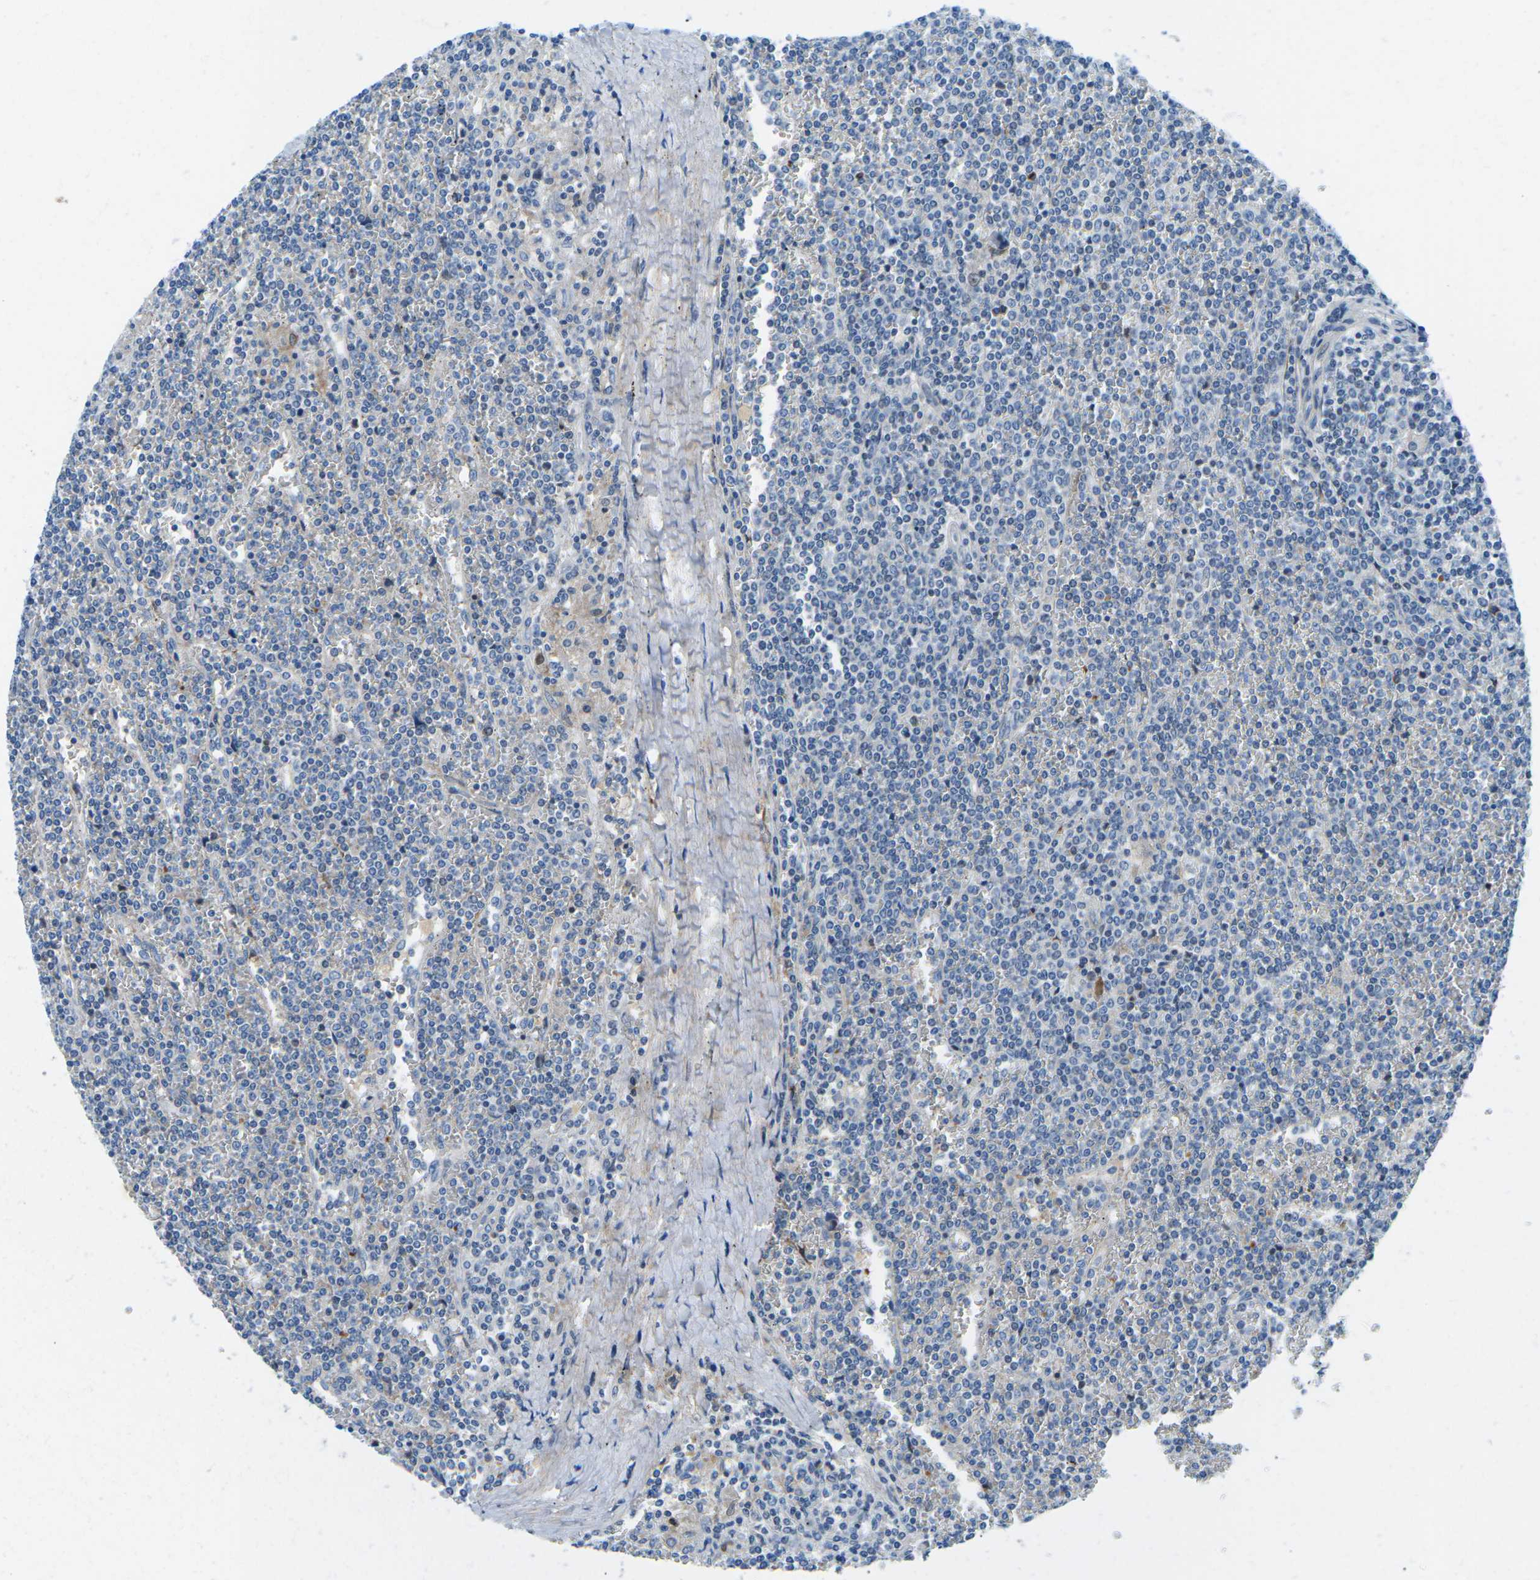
{"staining": {"intensity": "negative", "quantity": "none", "location": "none"}, "tissue": "lymphoma", "cell_type": "Tumor cells", "image_type": "cancer", "snomed": [{"axis": "morphology", "description": "Malignant lymphoma, non-Hodgkin's type, Low grade"}, {"axis": "topography", "description": "Spleen"}], "caption": "There is no significant expression in tumor cells of malignant lymphoma, non-Hodgkin's type (low-grade).", "gene": "CFB", "patient": {"sex": "female", "age": 19}}